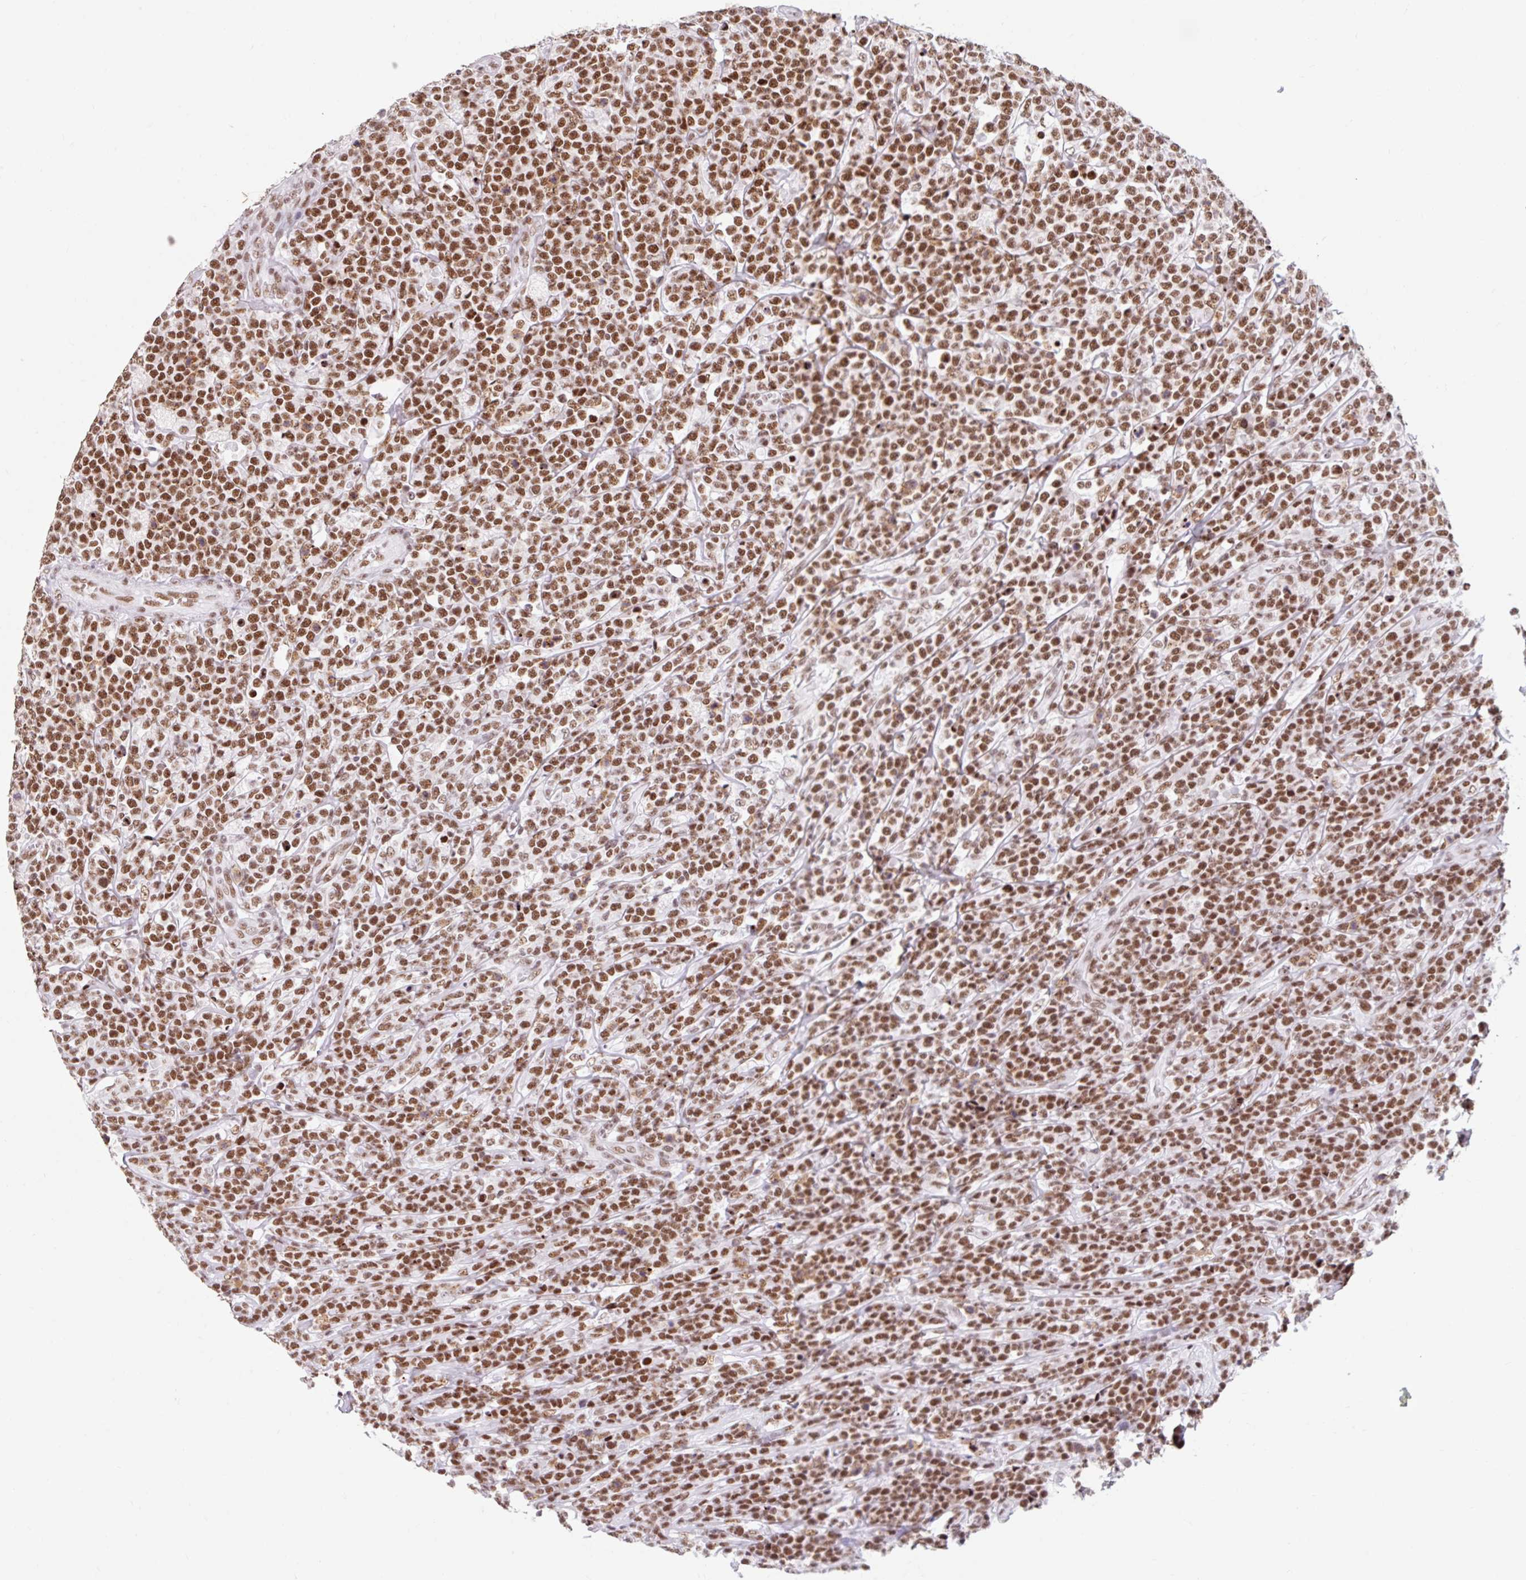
{"staining": {"intensity": "strong", "quantity": ">75%", "location": "nuclear"}, "tissue": "lymphoma", "cell_type": "Tumor cells", "image_type": "cancer", "snomed": [{"axis": "morphology", "description": "Malignant lymphoma, non-Hodgkin's type, High grade"}, {"axis": "topography", "description": "Small intestine"}], "caption": "Immunohistochemistry (IHC) of human lymphoma shows high levels of strong nuclear staining in about >75% of tumor cells.", "gene": "SRSF10", "patient": {"sex": "male", "age": 8}}